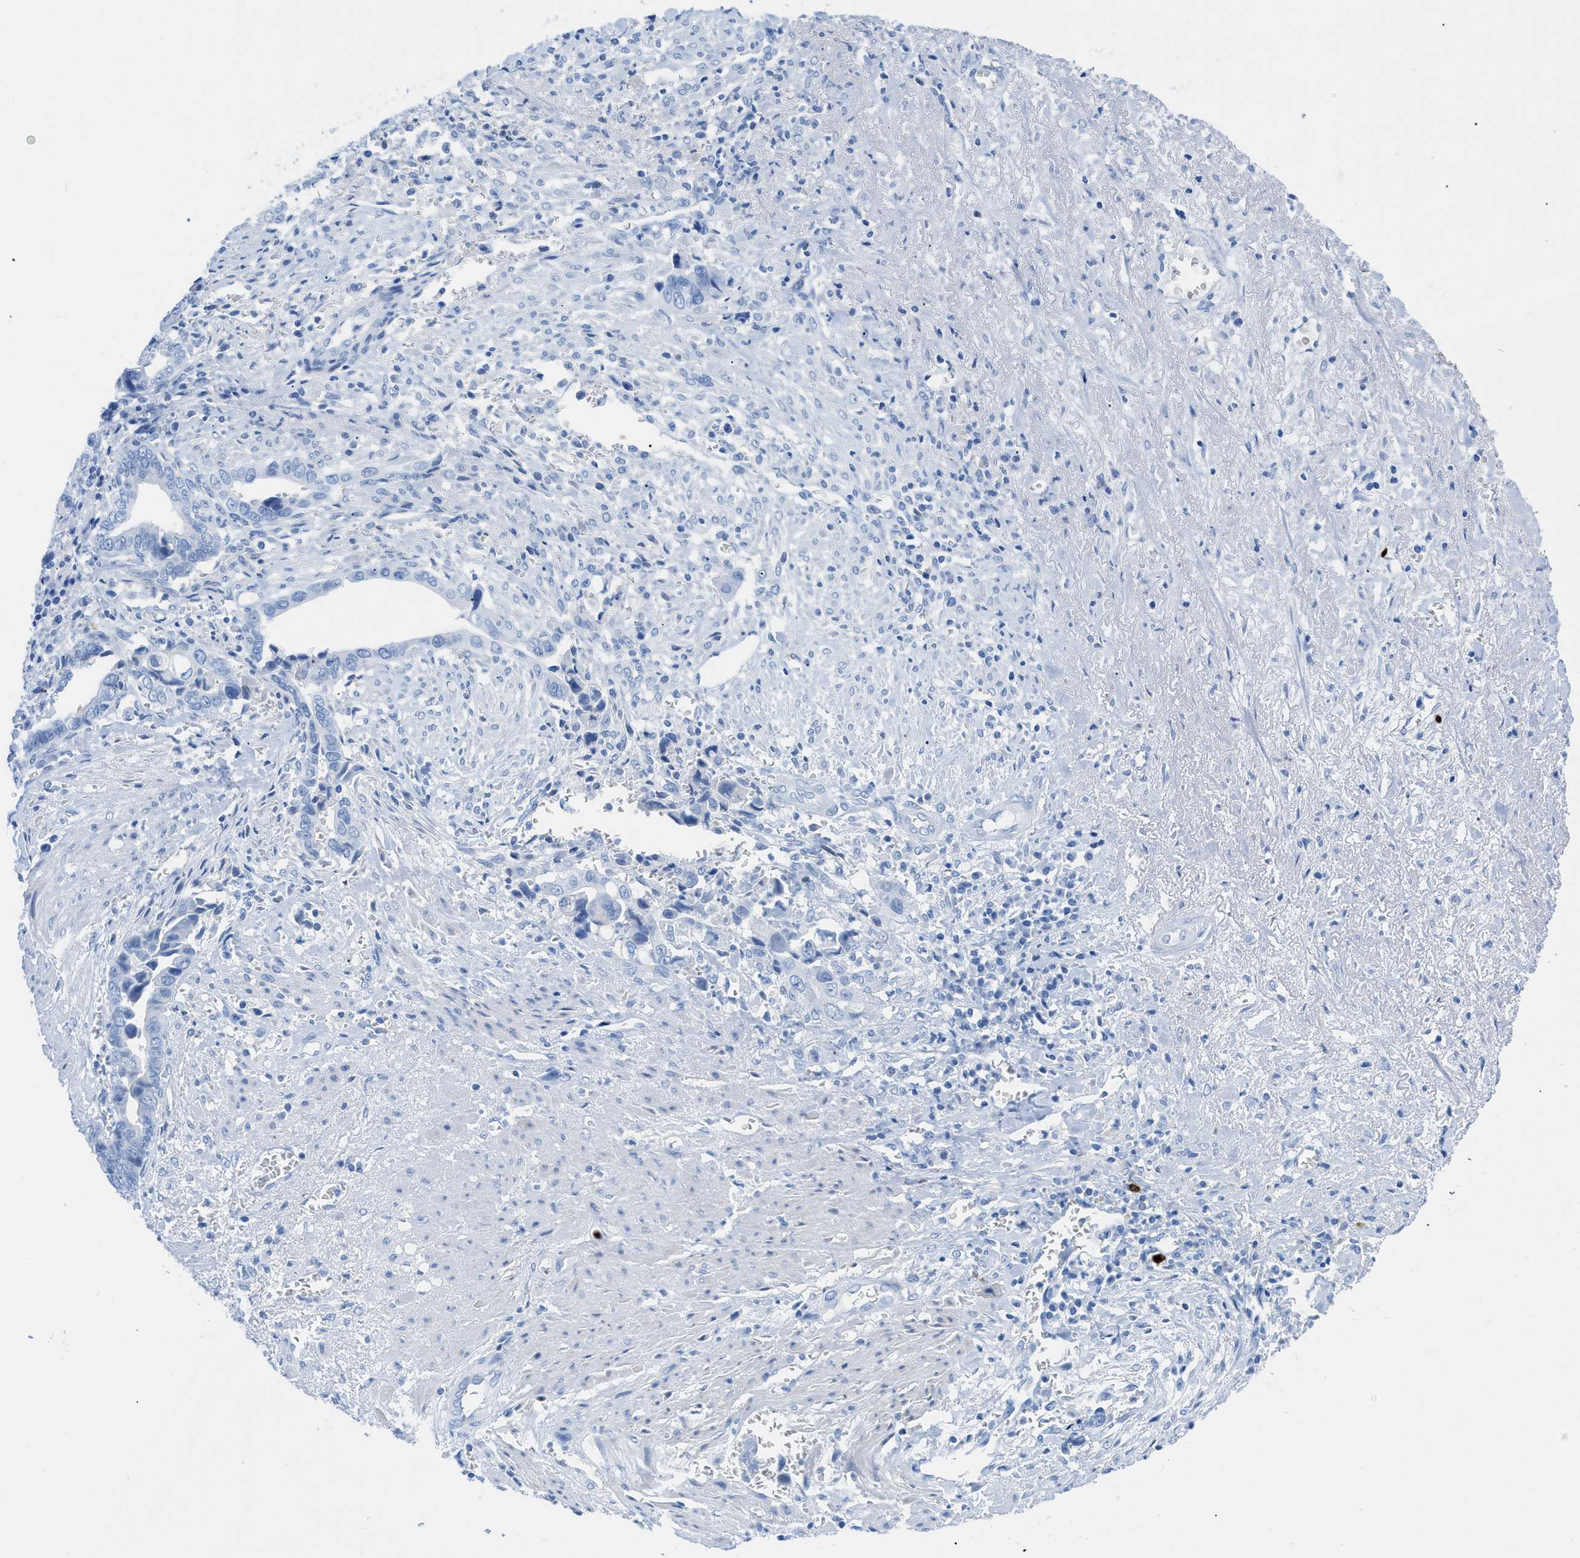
{"staining": {"intensity": "negative", "quantity": "none", "location": "none"}, "tissue": "liver cancer", "cell_type": "Tumor cells", "image_type": "cancer", "snomed": [{"axis": "morphology", "description": "Cholangiocarcinoma"}, {"axis": "topography", "description": "Liver"}], "caption": "Cholangiocarcinoma (liver) was stained to show a protein in brown. There is no significant staining in tumor cells. Brightfield microscopy of immunohistochemistry (IHC) stained with DAB (3,3'-diaminobenzidine) (brown) and hematoxylin (blue), captured at high magnification.", "gene": "TCL1A", "patient": {"sex": "female", "age": 79}}